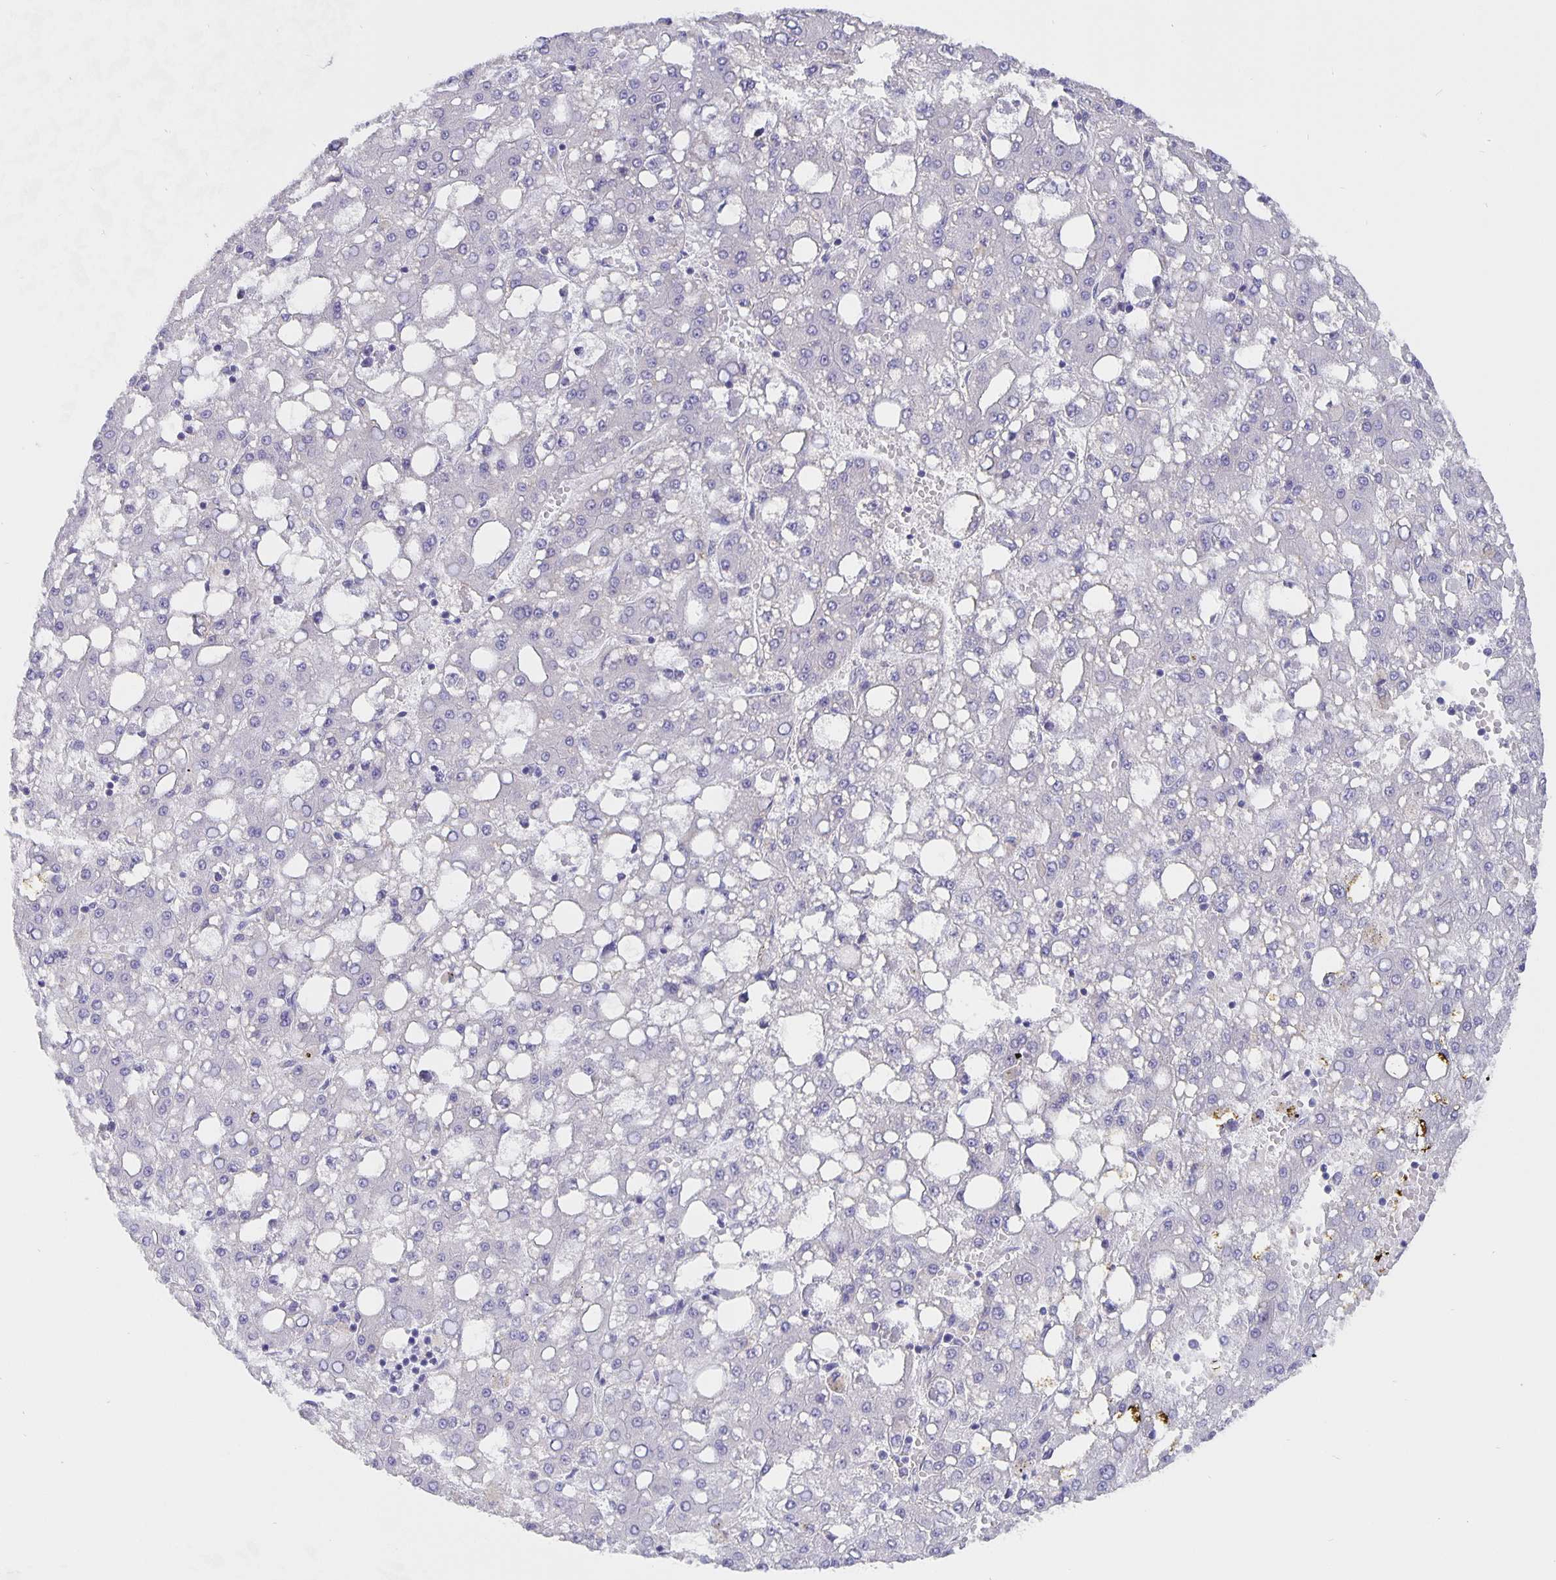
{"staining": {"intensity": "negative", "quantity": "none", "location": "none"}, "tissue": "liver cancer", "cell_type": "Tumor cells", "image_type": "cancer", "snomed": [{"axis": "morphology", "description": "Carcinoma, Hepatocellular, NOS"}, {"axis": "topography", "description": "Liver"}], "caption": "A micrograph of liver hepatocellular carcinoma stained for a protein displays no brown staining in tumor cells. (Immunohistochemistry, brightfield microscopy, high magnification).", "gene": "CFAP74", "patient": {"sex": "male", "age": 65}}